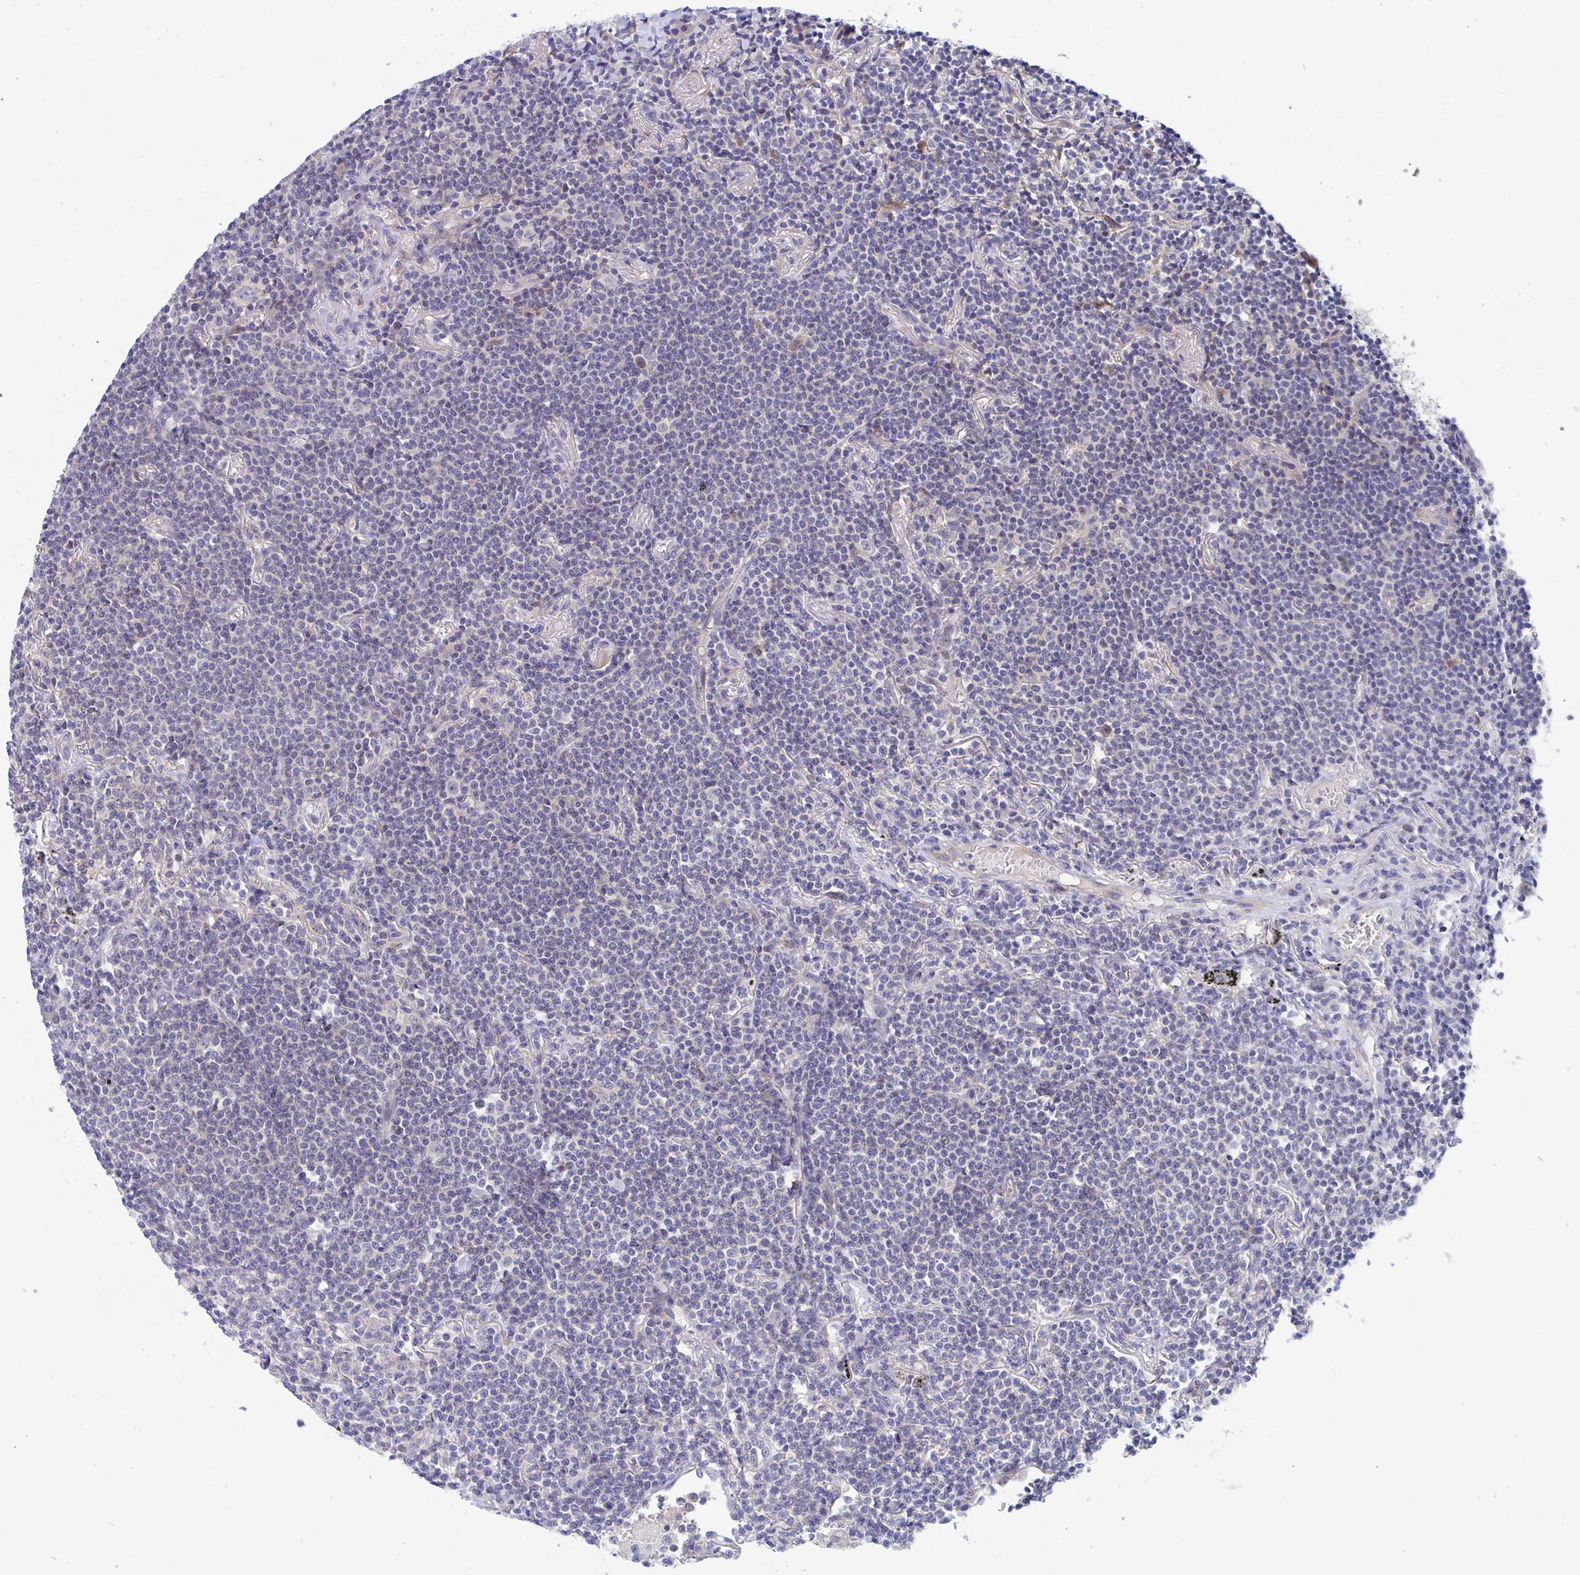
{"staining": {"intensity": "negative", "quantity": "none", "location": "none"}, "tissue": "lymphoma", "cell_type": "Tumor cells", "image_type": "cancer", "snomed": [{"axis": "morphology", "description": "Malignant lymphoma, non-Hodgkin's type, Low grade"}, {"axis": "topography", "description": "Lung"}], "caption": "High magnification brightfield microscopy of malignant lymphoma, non-Hodgkin's type (low-grade) stained with DAB (3,3'-diaminobenzidine) (brown) and counterstained with hematoxylin (blue): tumor cells show no significant staining.", "gene": "P2RX3", "patient": {"sex": "female", "age": 71}}